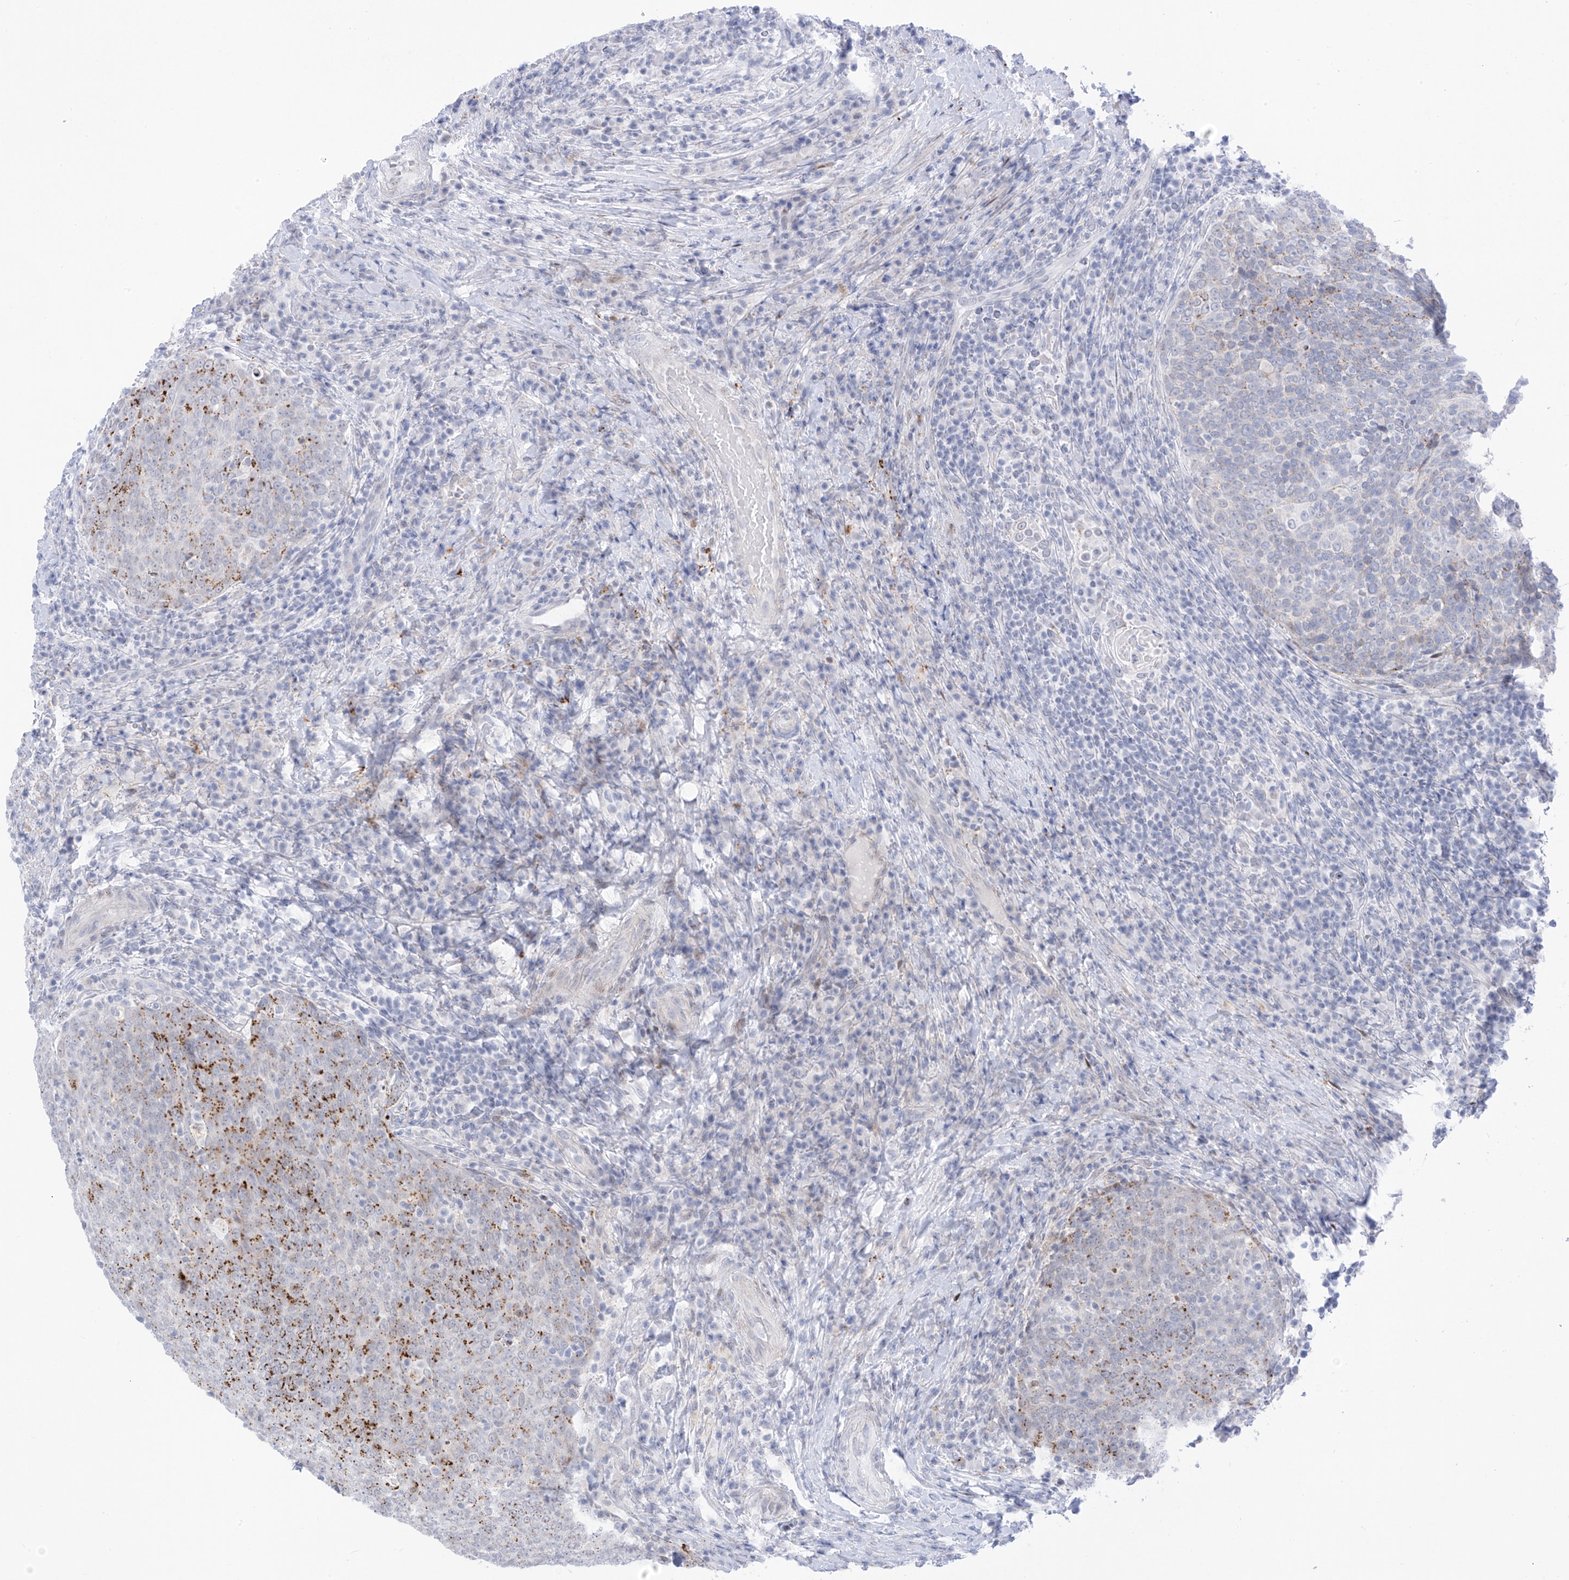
{"staining": {"intensity": "moderate", "quantity": "<25%", "location": "cytoplasmic/membranous"}, "tissue": "head and neck cancer", "cell_type": "Tumor cells", "image_type": "cancer", "snomed": [{"axis": "morphology", "description": "Squamous cell carcinoma, NOS"}, {"axis": "morphology", "description": "Squamous cell carcinoma, metastatic, NOS"}, {"axis": "topography", "description": "Lymph node"}, {"axis": "topography", "description": "Head-Neck"}], "caption": "Immunohistochemistry (IHC) image of head and neck cancer (metastatic squamous cell carcinoma) stained for a protein (brown), which reveals low levels of moderate cytoplasmic/membranous expression in approximately <25% of tumor cells.", "gene": "PSPH", "patient": {"sex": "male", "age": 62}}